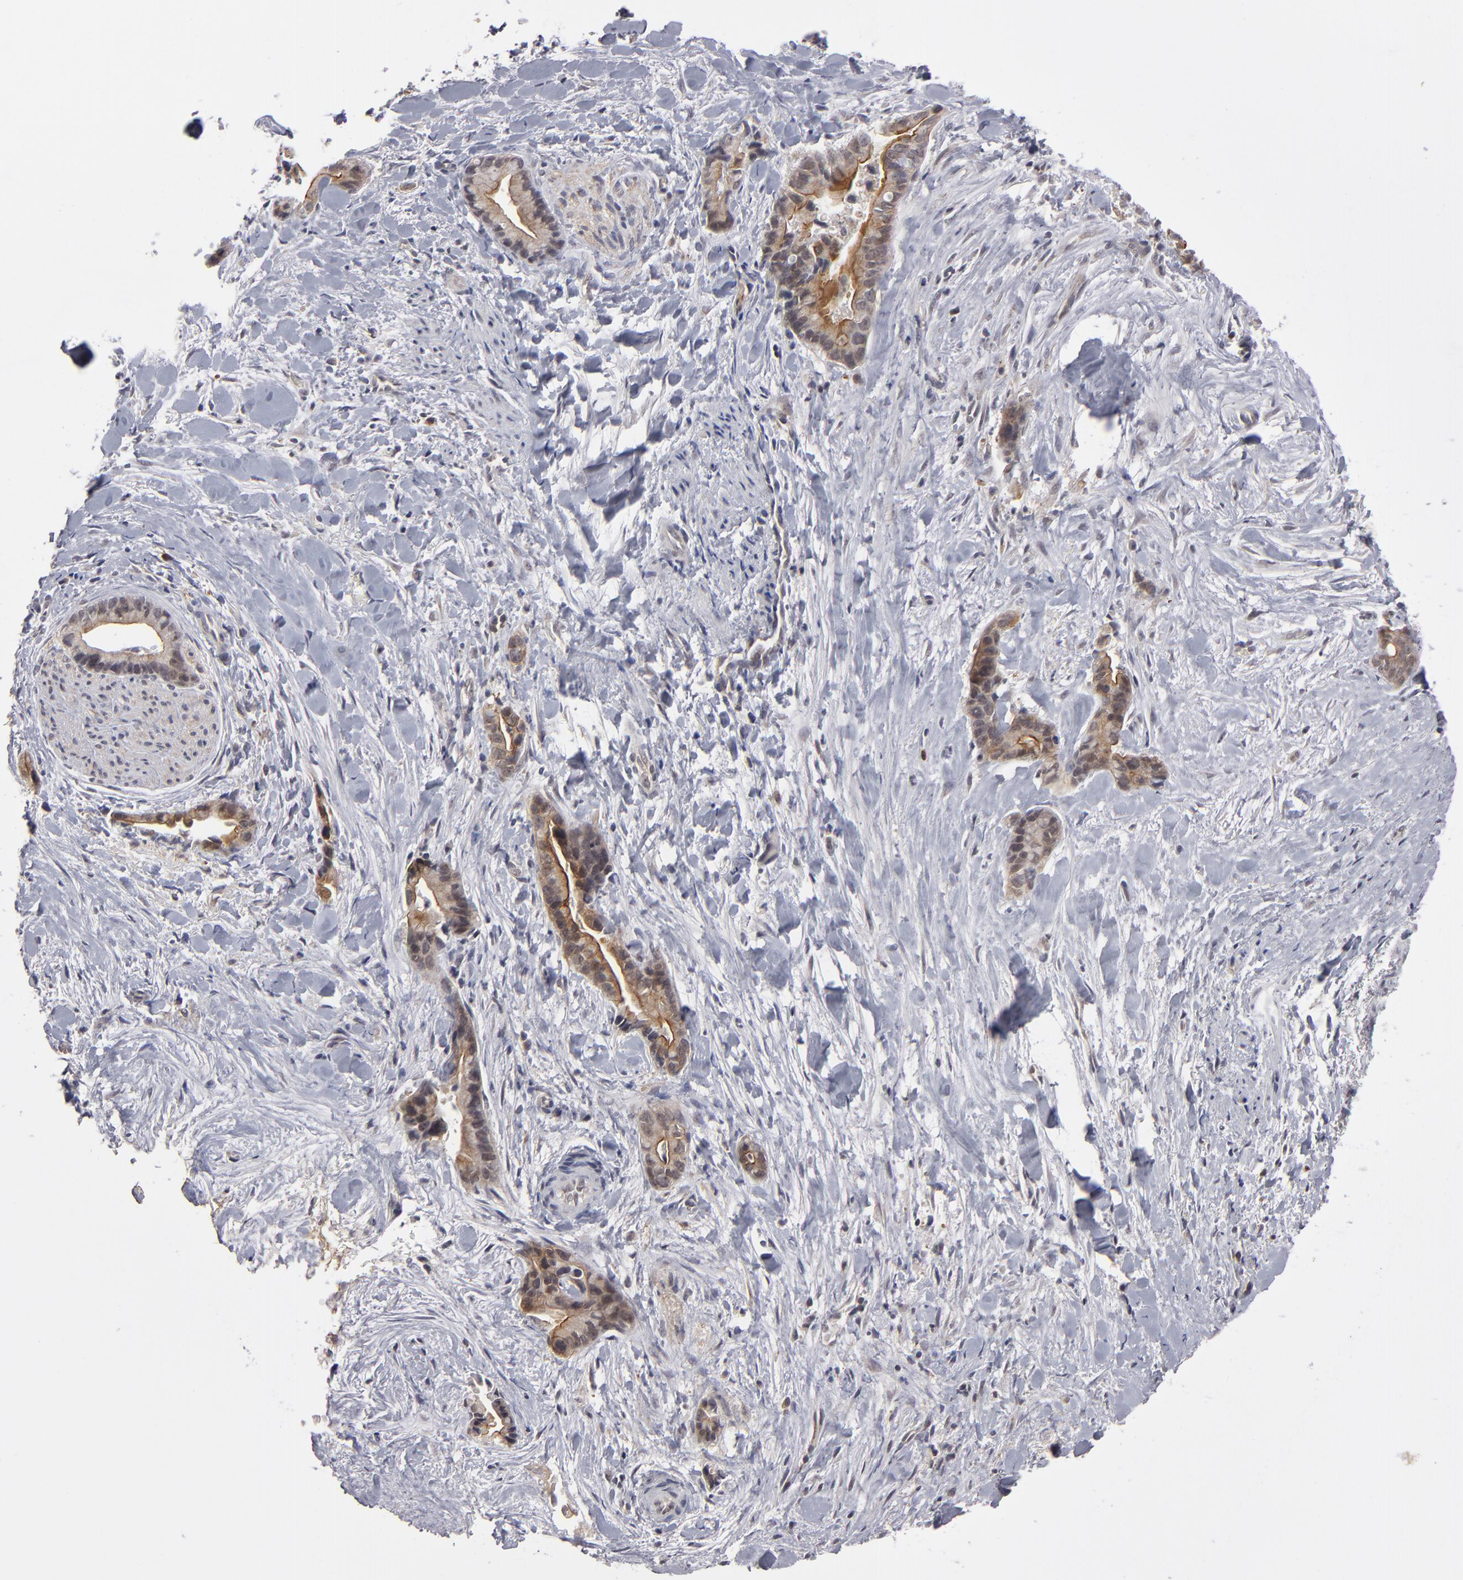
{"staining": {"intensity": "moderate", "quantity": ">75%", "location": "cytoplasmic/membranous"}, "tissue": "liver cancer", "cell_type": "Tumor cells", "image_type": "cancer", "snomed": [{"axis": "morphology", "description": "Cholangiocarcinoma"}, {"axis": "topography", "description": "Liver"}], "caption": "Immunohistochemical staining of human cholangiocarcinoma (liver) reveals medium levels of moderate cytoplasmic/membranous protein positivity in about >75% of tumor cells. The protein is stained brown, and the nuclei are stained in blue (DAB (3,3'-diaminobenzidine) IHC with brightfield microscopy, high magnification).", "gene": "GLCCI1", "patient": {"sex": "female", "age": 55}}